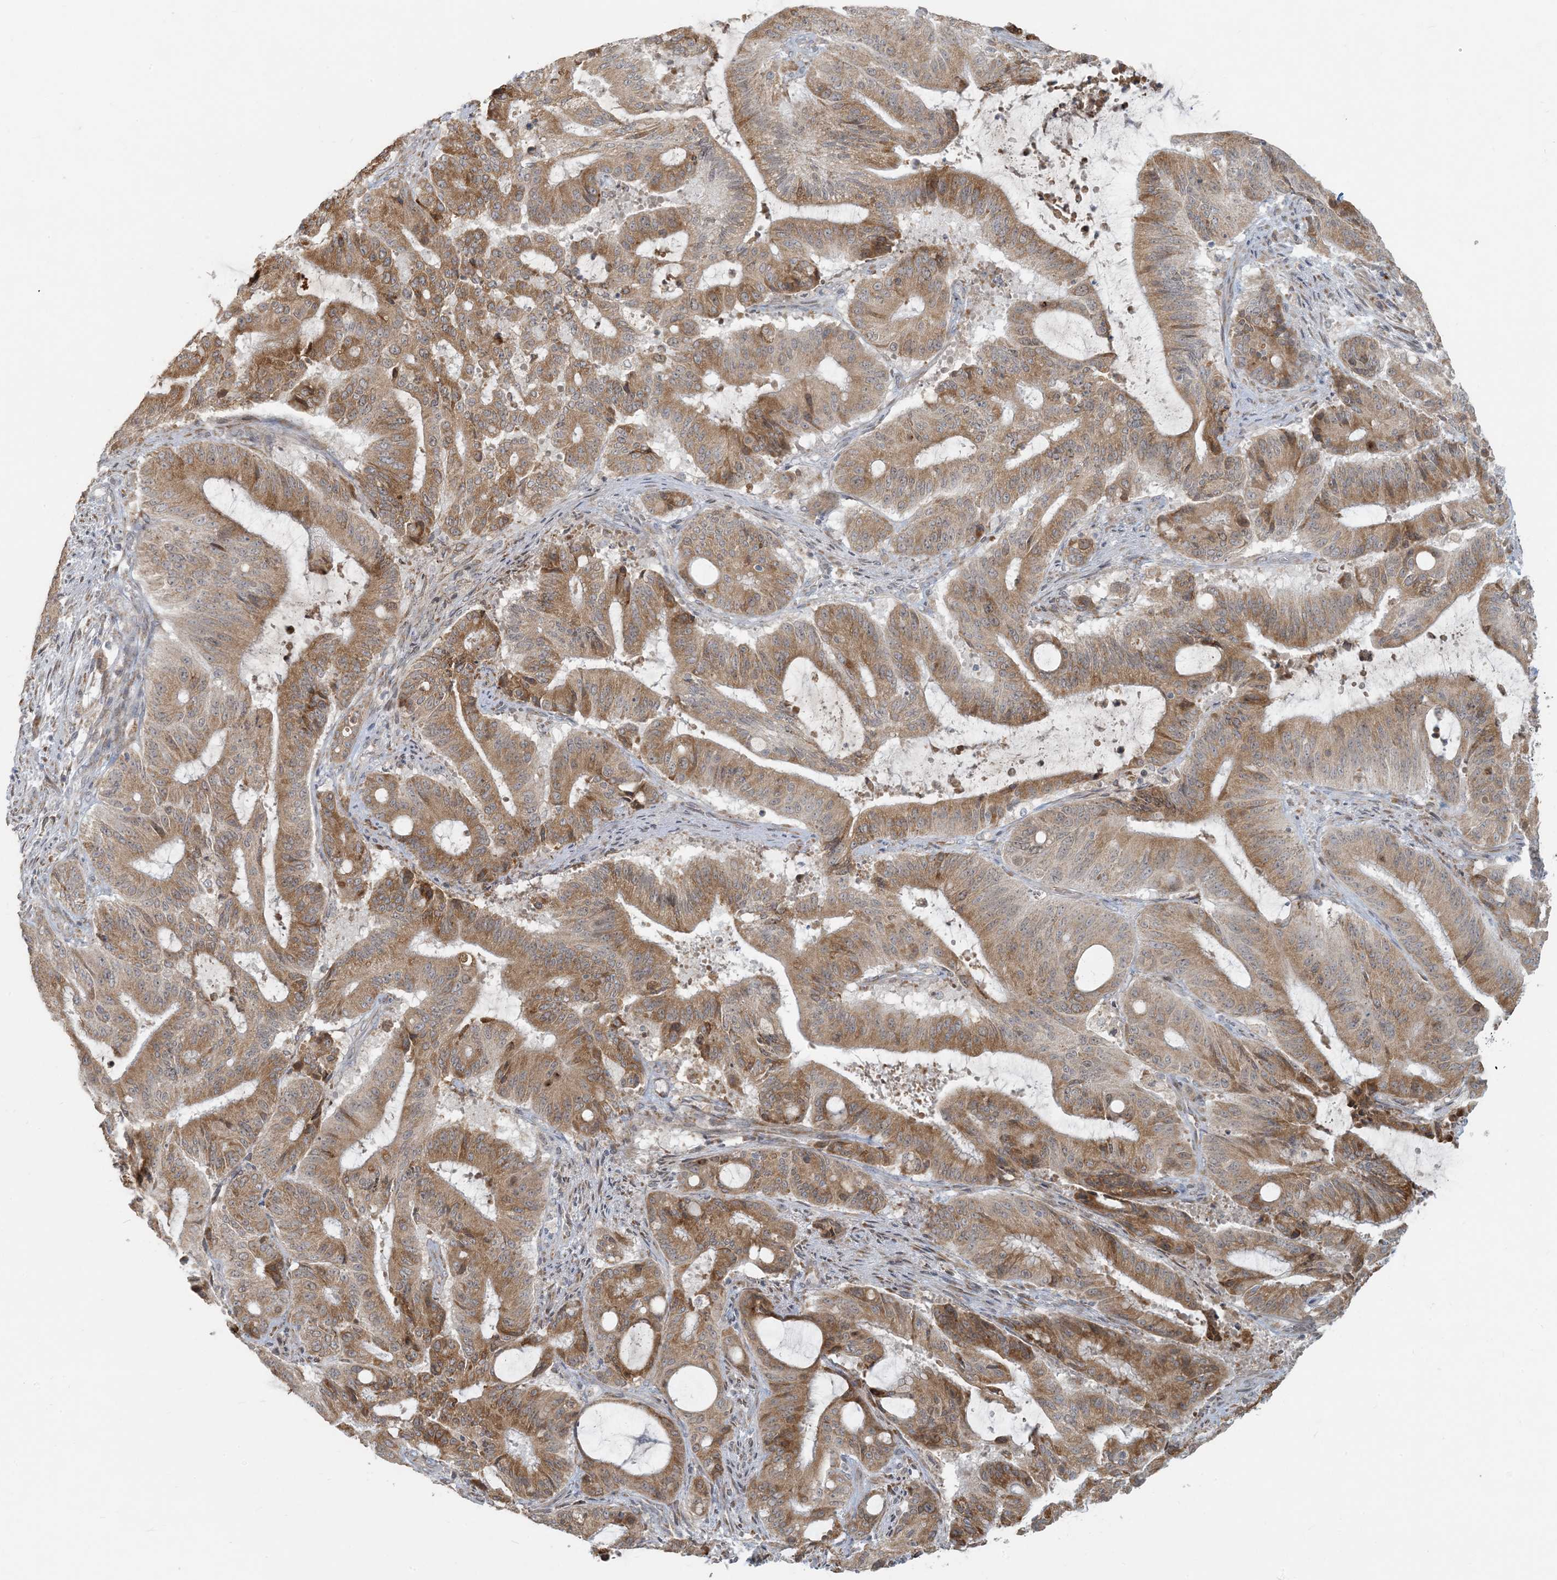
{"staining": {"intensity": "moderate", "quantity": ">75%", "location": "cytoplasmic/membranous"}, "tissue": "liver cancer", "cell_type": "Tumor cells", "image_type": "cancer", "snomed": [{"axis": "morphology", "description": "Normal tissue, NOS"}, {"axis": "morphology", "description": "Cholangiocarcinoma"}, {"axis": "topography", "description": "Liver"}, {"axis": "topography", "description": "Peripheral nerve tissue"}], "caption": "Tumor cells demonstrate medium levels of moderate cytoplasmic/membranous expression in about >75% of cells in human liver cancer.", "gene": "HACL1", "patient": {"sex": "female", "age": 73}}